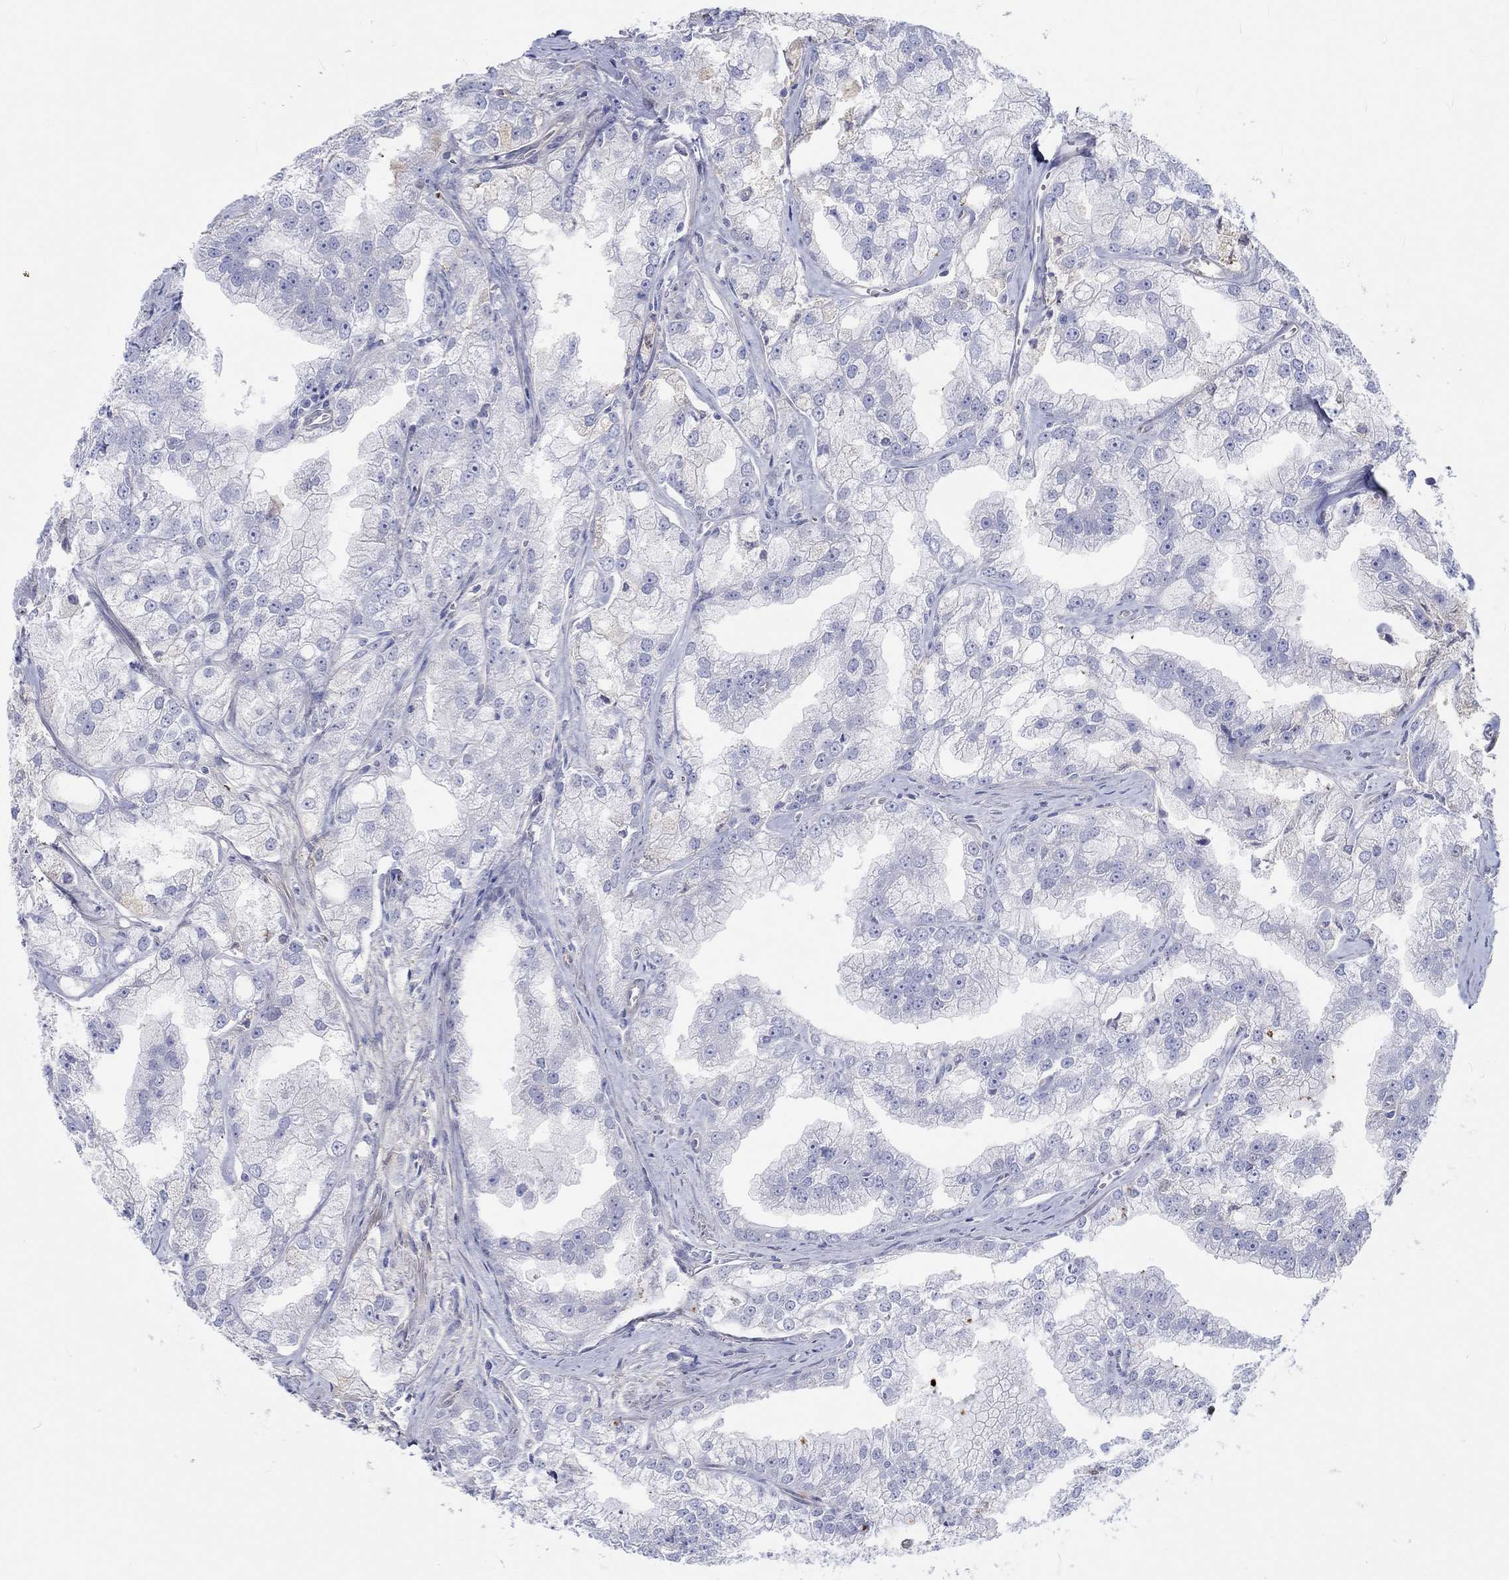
{"staining": {"intensity": "negative", "quantity": "none", "location": "none"}, "tissue": "prostate cancer", "cell_type": "Tumor cells", "image_type": "cancer", "snomed": [{"axis": "morphology", "description": "Adenocarcinoma, NOS"}, {"axis": "topography", "description": "Prostate"}], "caption": "The histopathology image demonstrates no significant staining in tumor cells of adenocarcinoma (prostate).", "gene": "CDY2B", "patient": {"sex": "male", "age": 70}}